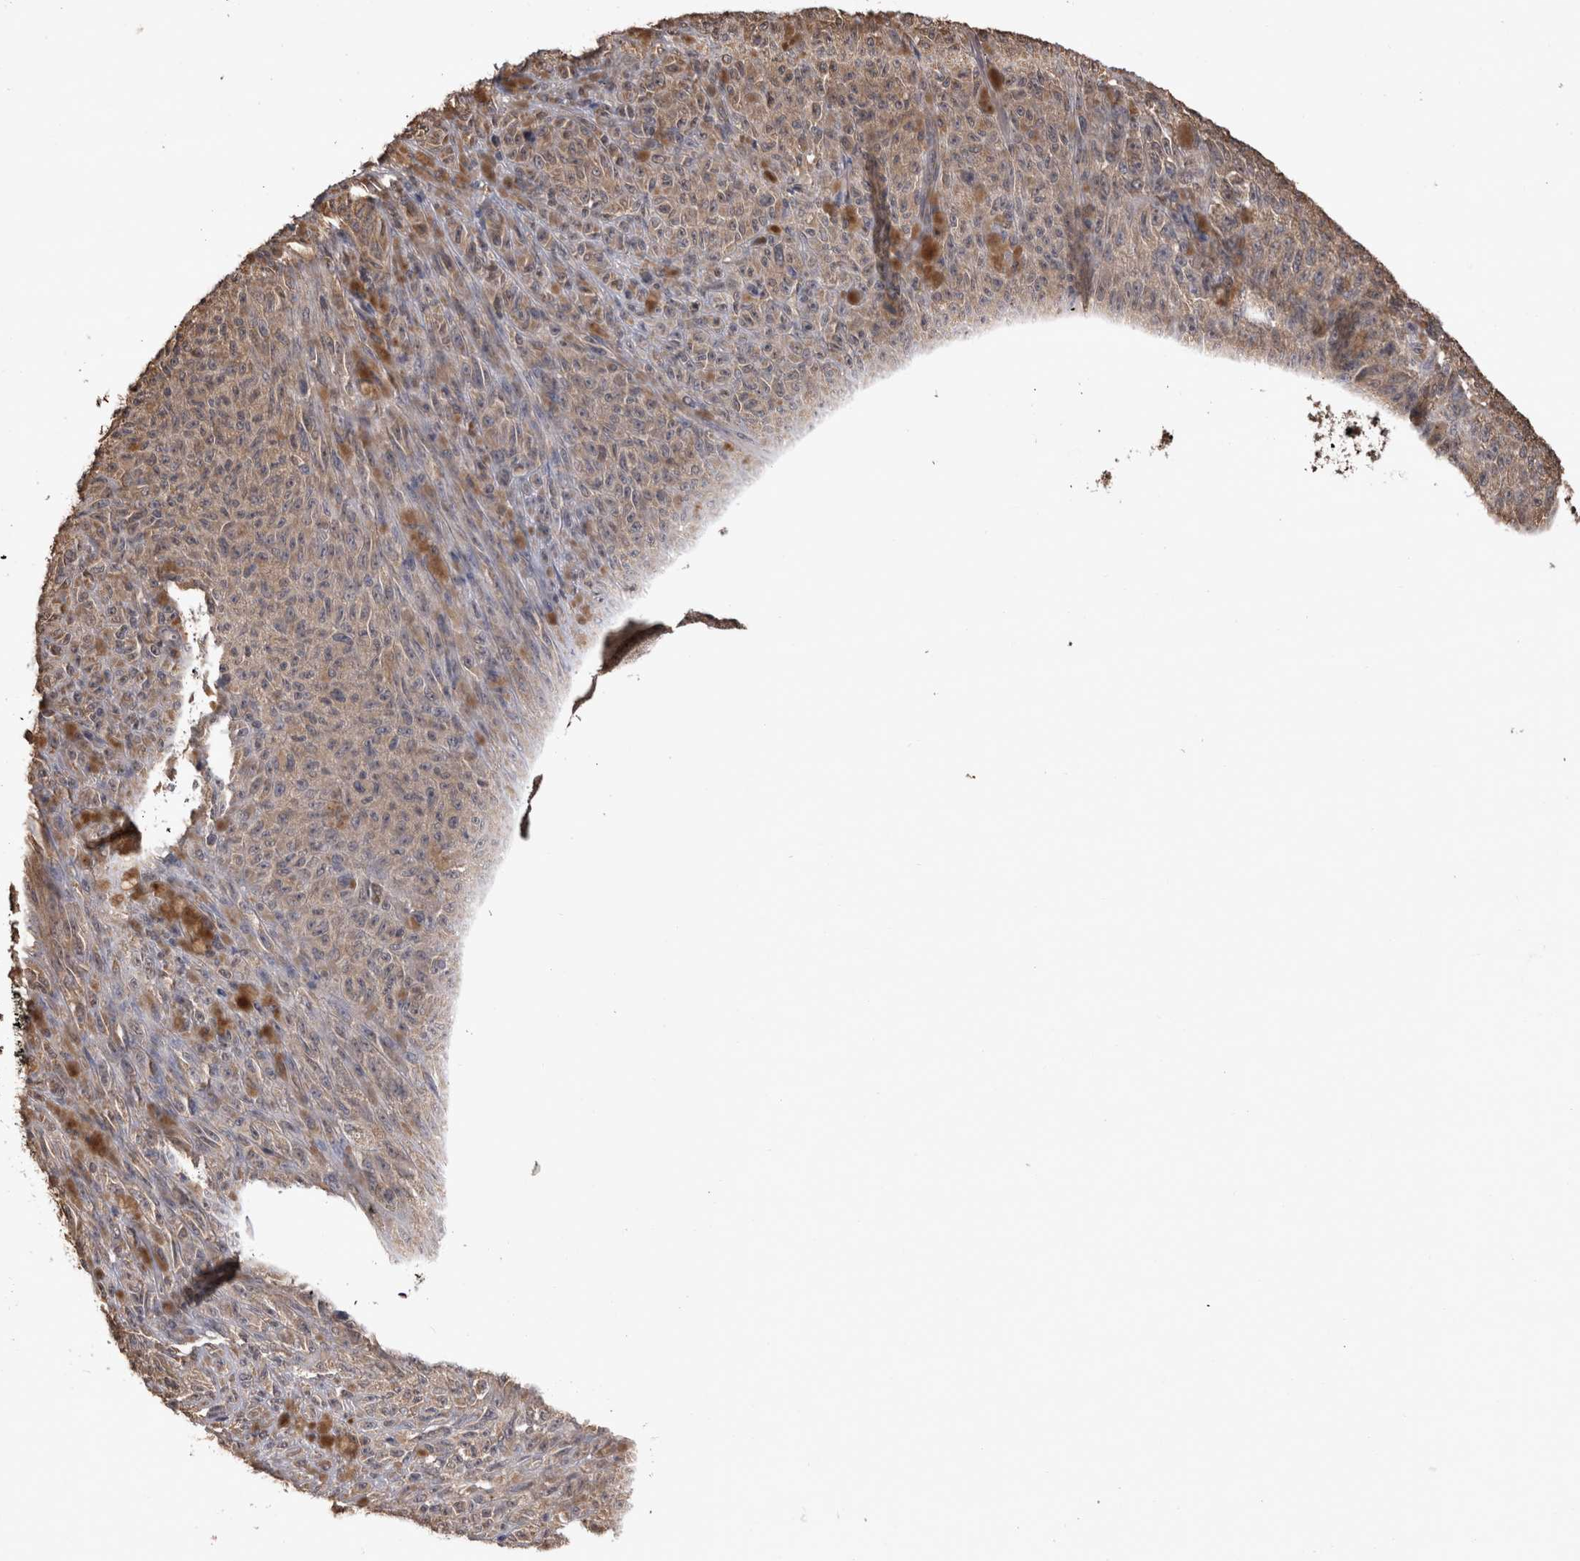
{"staining": {"intensity": "weak", "quantity": ">75%", "location": "cytoplasmic/membranous"}, "tissue": "melanoma", "cell_type": "Tumor cells", "image_type": "cancer", "snomed": [{"axis": "morphology", "description": "Malignant melanoma, NOS"}, {"axis": "topography", "description": "Skin"}], "caption": "Approximately >75% of tumor cells in melanoma exhibit weak cytoplasmic/membranous protein staining as visualized by brown immunohistochemical staining.", "gene": "SOCS5", "patient": {"sex": "female", "age": 82}}